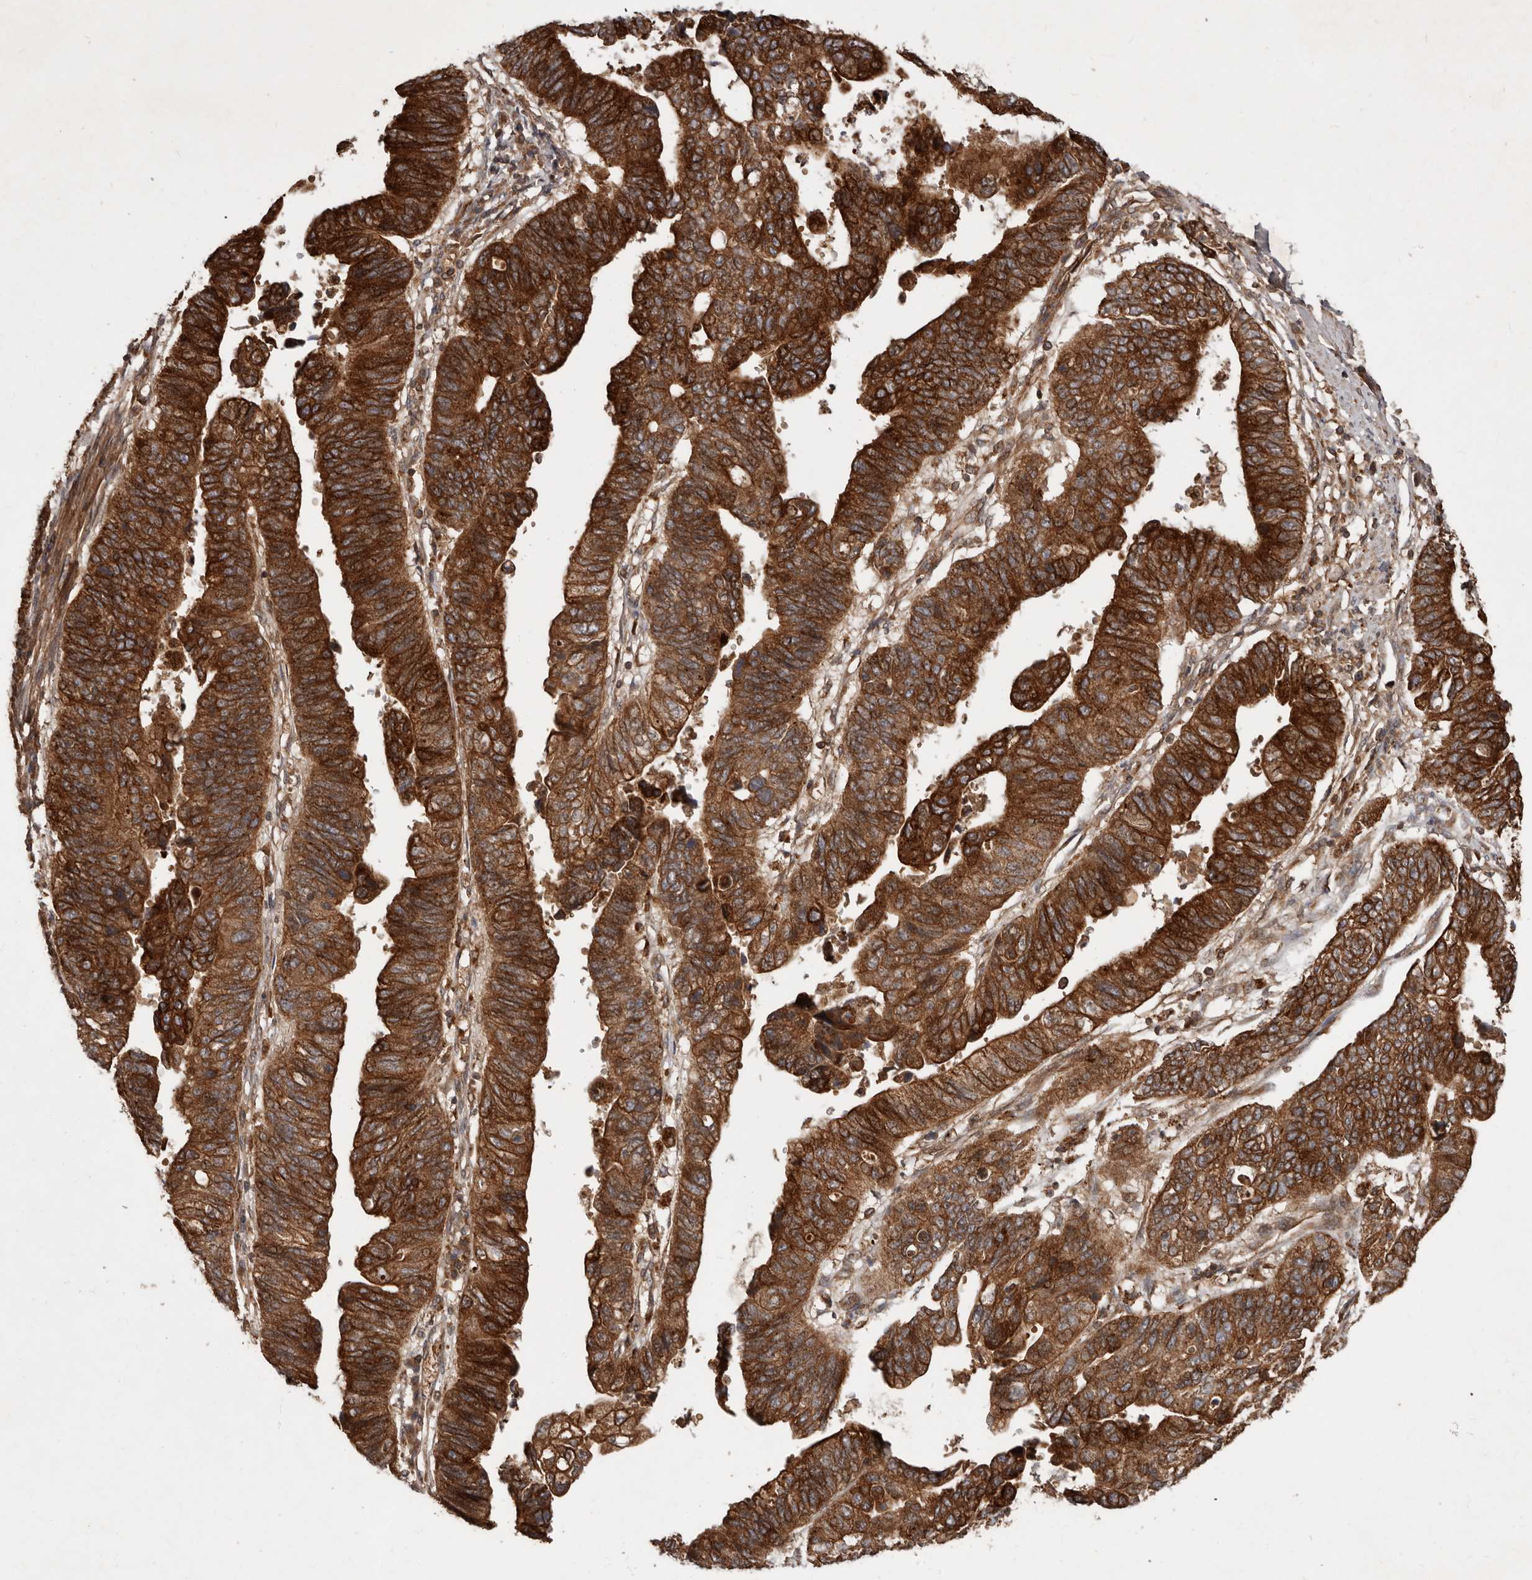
{"staining": {"intensity": "strong", "quantity": ">75%", "location": "cytoplasmic/membranous"}, "tissue": "stomach cancer", "cell_type": "Tumor cells", "image_type": "cancer", "snomed": [{"axis": "morphology", "description": "Adenocarcinoma, NOS"}, {"axis": "topography", "description": "Stomach"}], "caption": "Approximately >75% of tumor cells in human stomach cancer display strong cytoplasmic/membranous protein expression as visualized by brown immunohistochemical staining.", "gene": "STK36", "patient": {"sex": "male", "age": 59}}